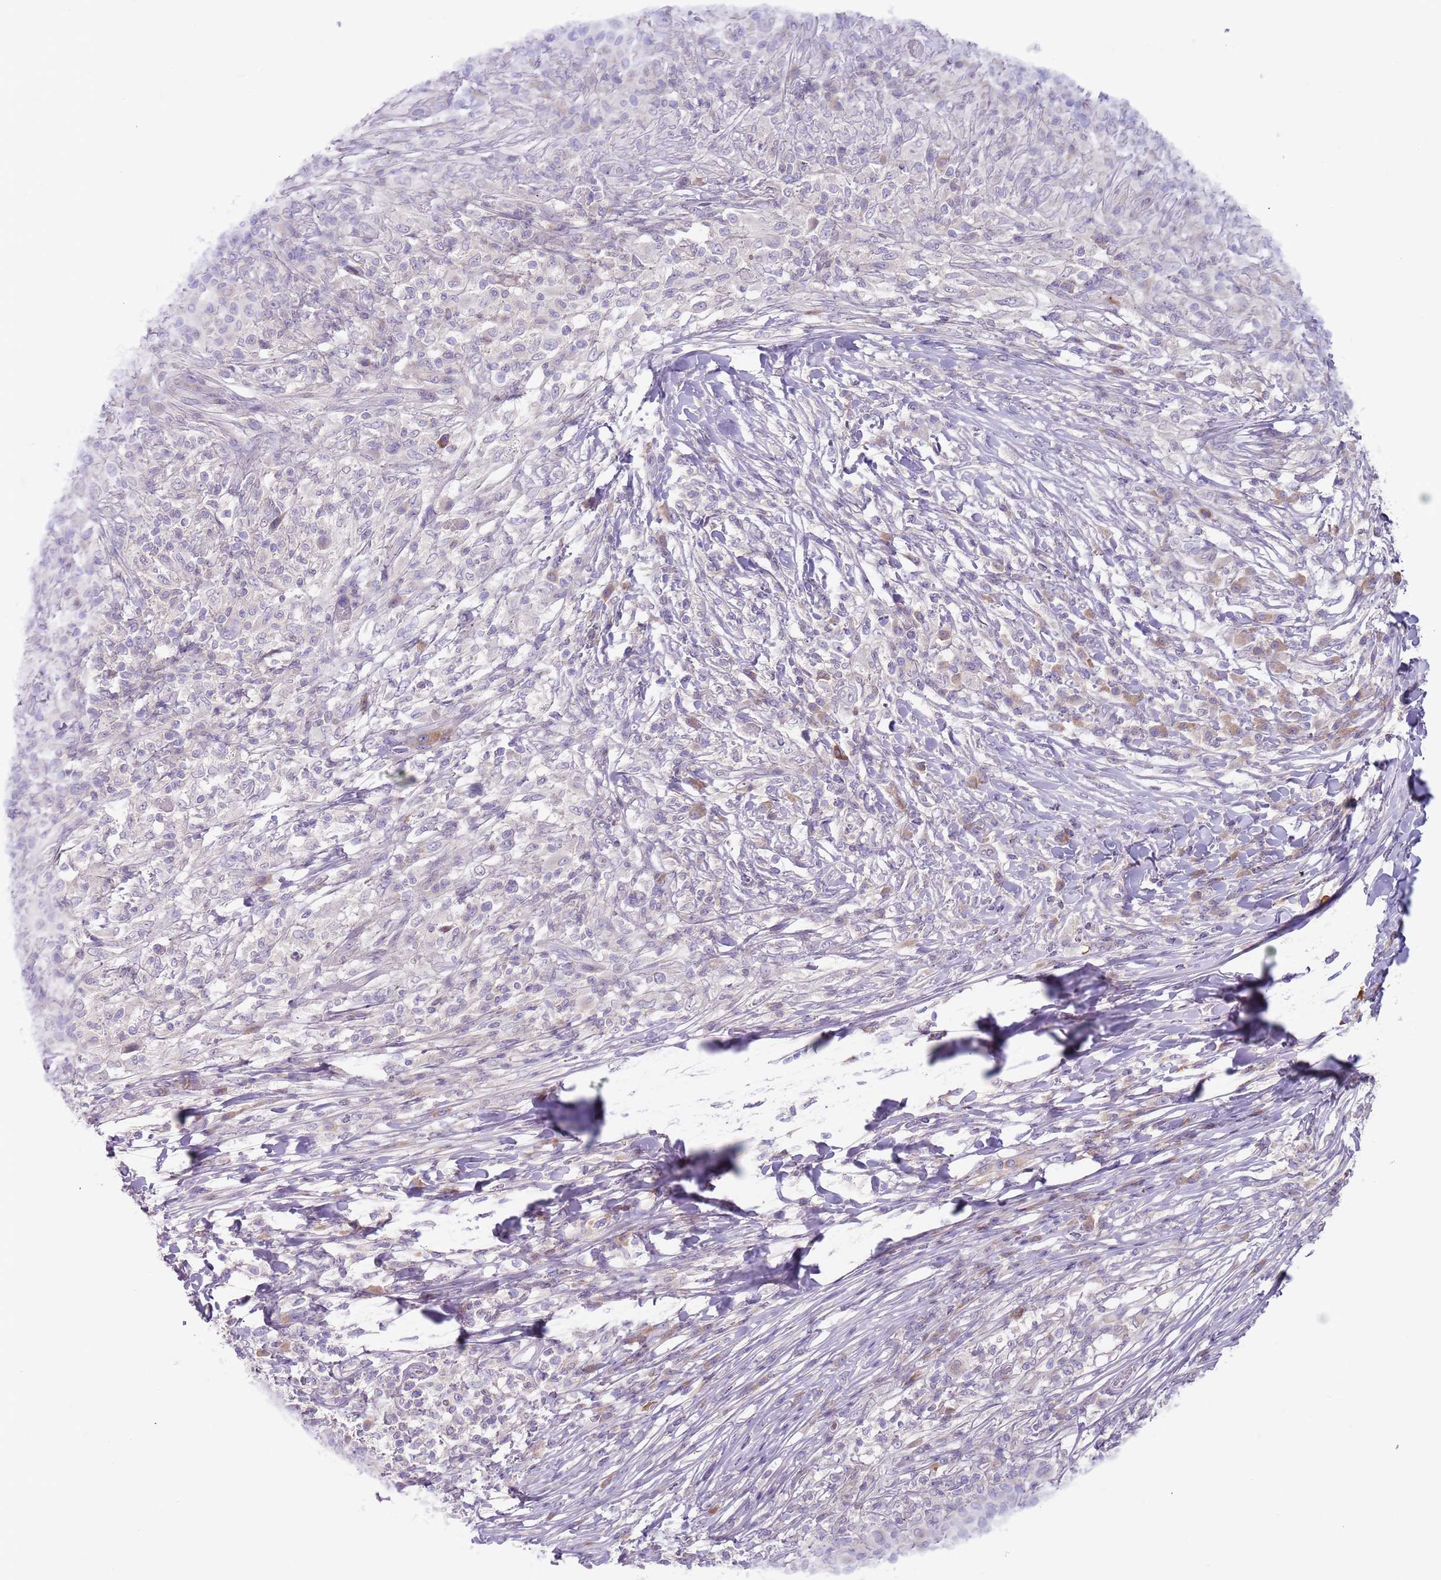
{"staining": {"intensity": "negative", "quantity": "none", "location": "none"}, "tissue": "melanoma", "cell_type": "Tumor cells", "image_type": "cancer", "snomed": [{"axis": "morphology", "description": "Malignant melanoma, NOS"}, {"axis": "topography", "description": "Skin"}], "caption": "Immunohistochemistry micrograph of neoplastic tissue: human malignant melanoma stained with DAB displays no significant protein positivity in tumor cells.", "gene": "PRAC1", "patient": {"sex": "male", "age": 66}}